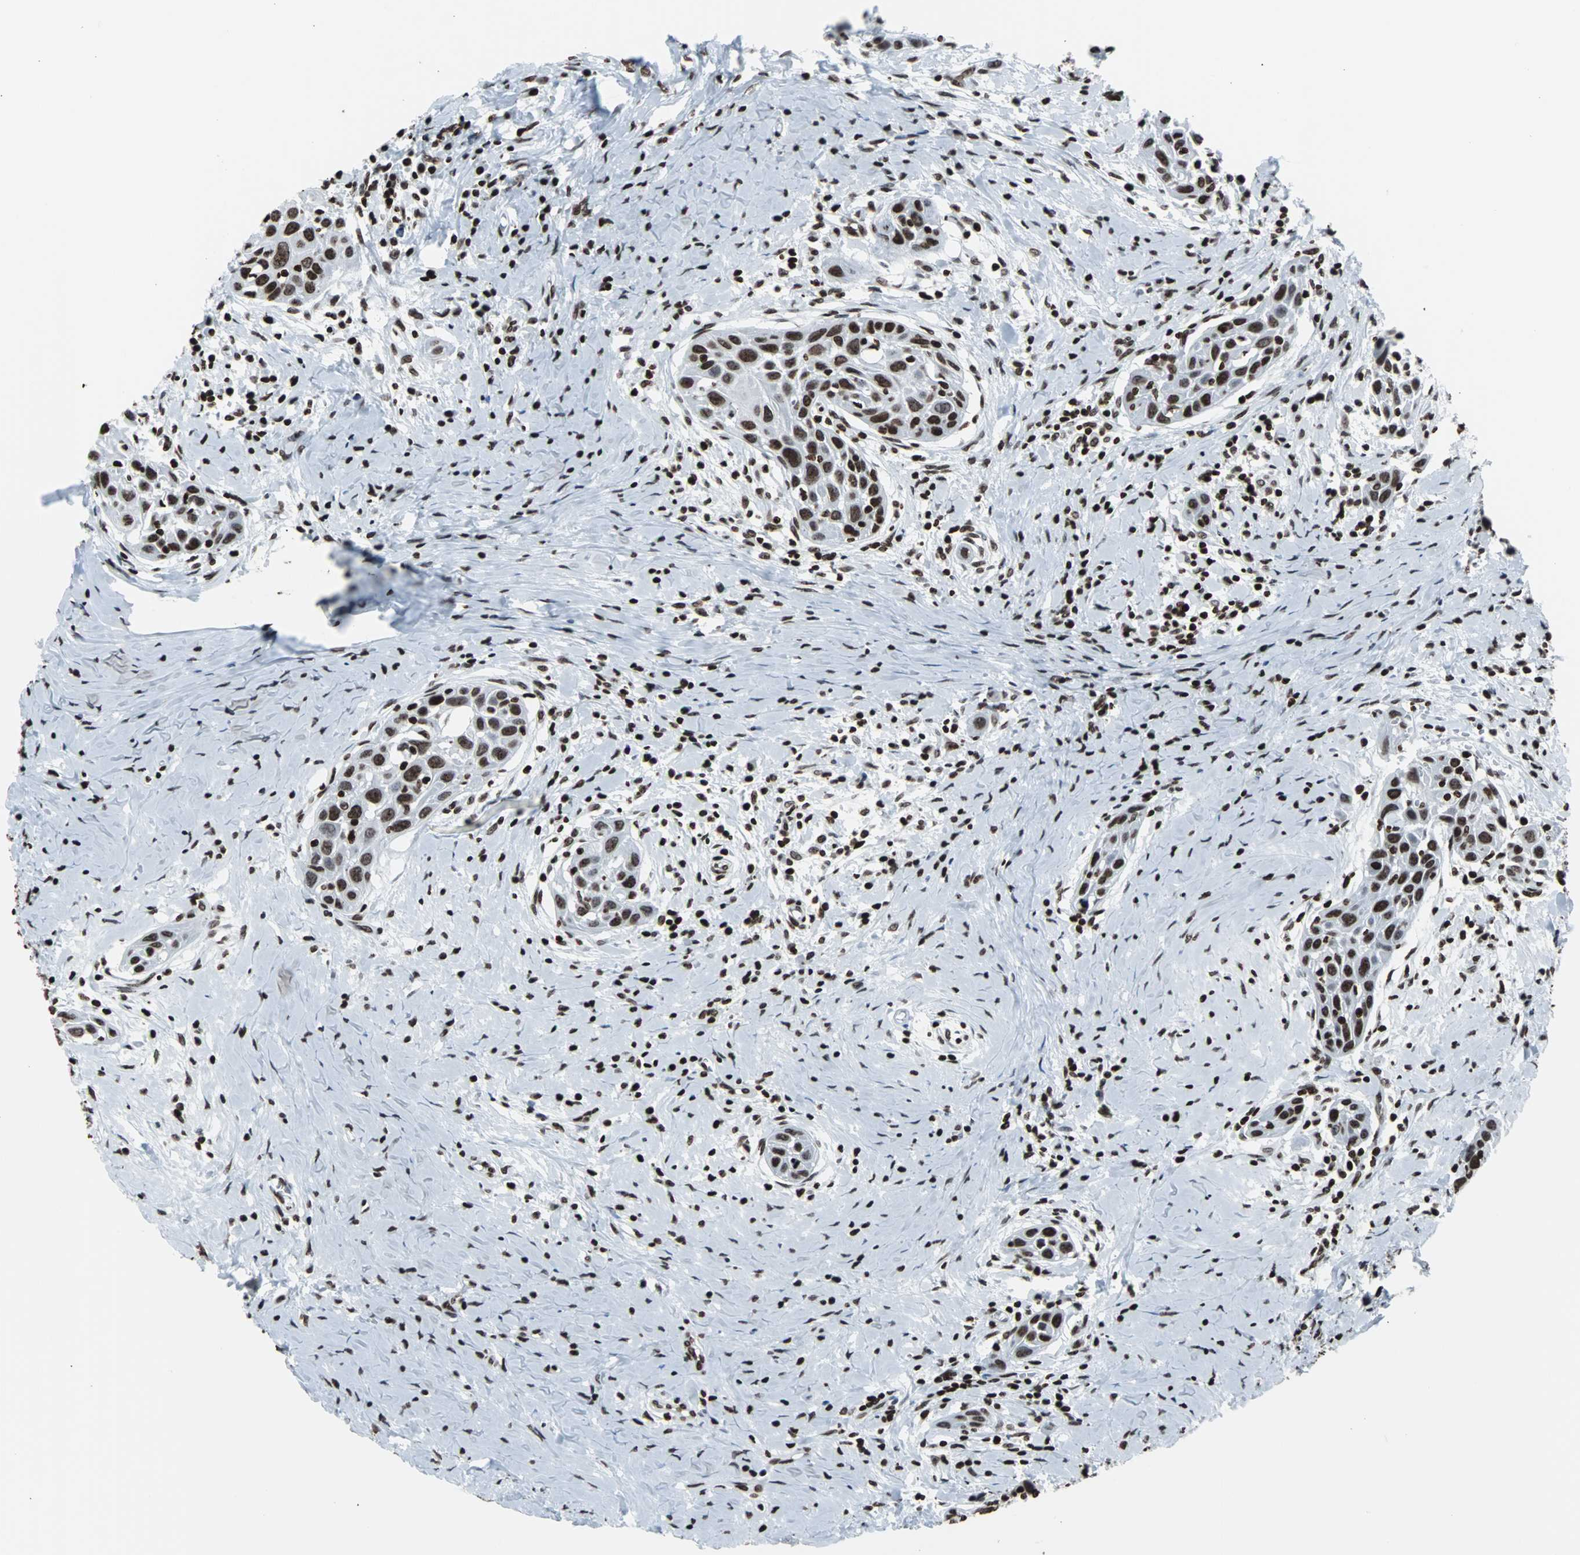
{"staining": {"intensity": "strong", "quantity": ">75%", "location": "nuclear"}, "tissue": "head and neck cancer", "cell_type": "Tumor cells", "image_type": "cancer", "snomed": [{"axis": "morphology", "description": "Squamous cell carcinoma, NOS"}, {"axis": "topography", "description": "Oral tissue"}, {"axis": "topography", "description": "Head-Neck"}], "caption": "DAB immunohistochemical staining of human head and neck cancer (squamous cell carcinoma) demonstrates strong nuclear protein expression in approximately >75% of tumor cells.", "gene": "H2BC18", "patient": {"sex": "female", "age": 50}}